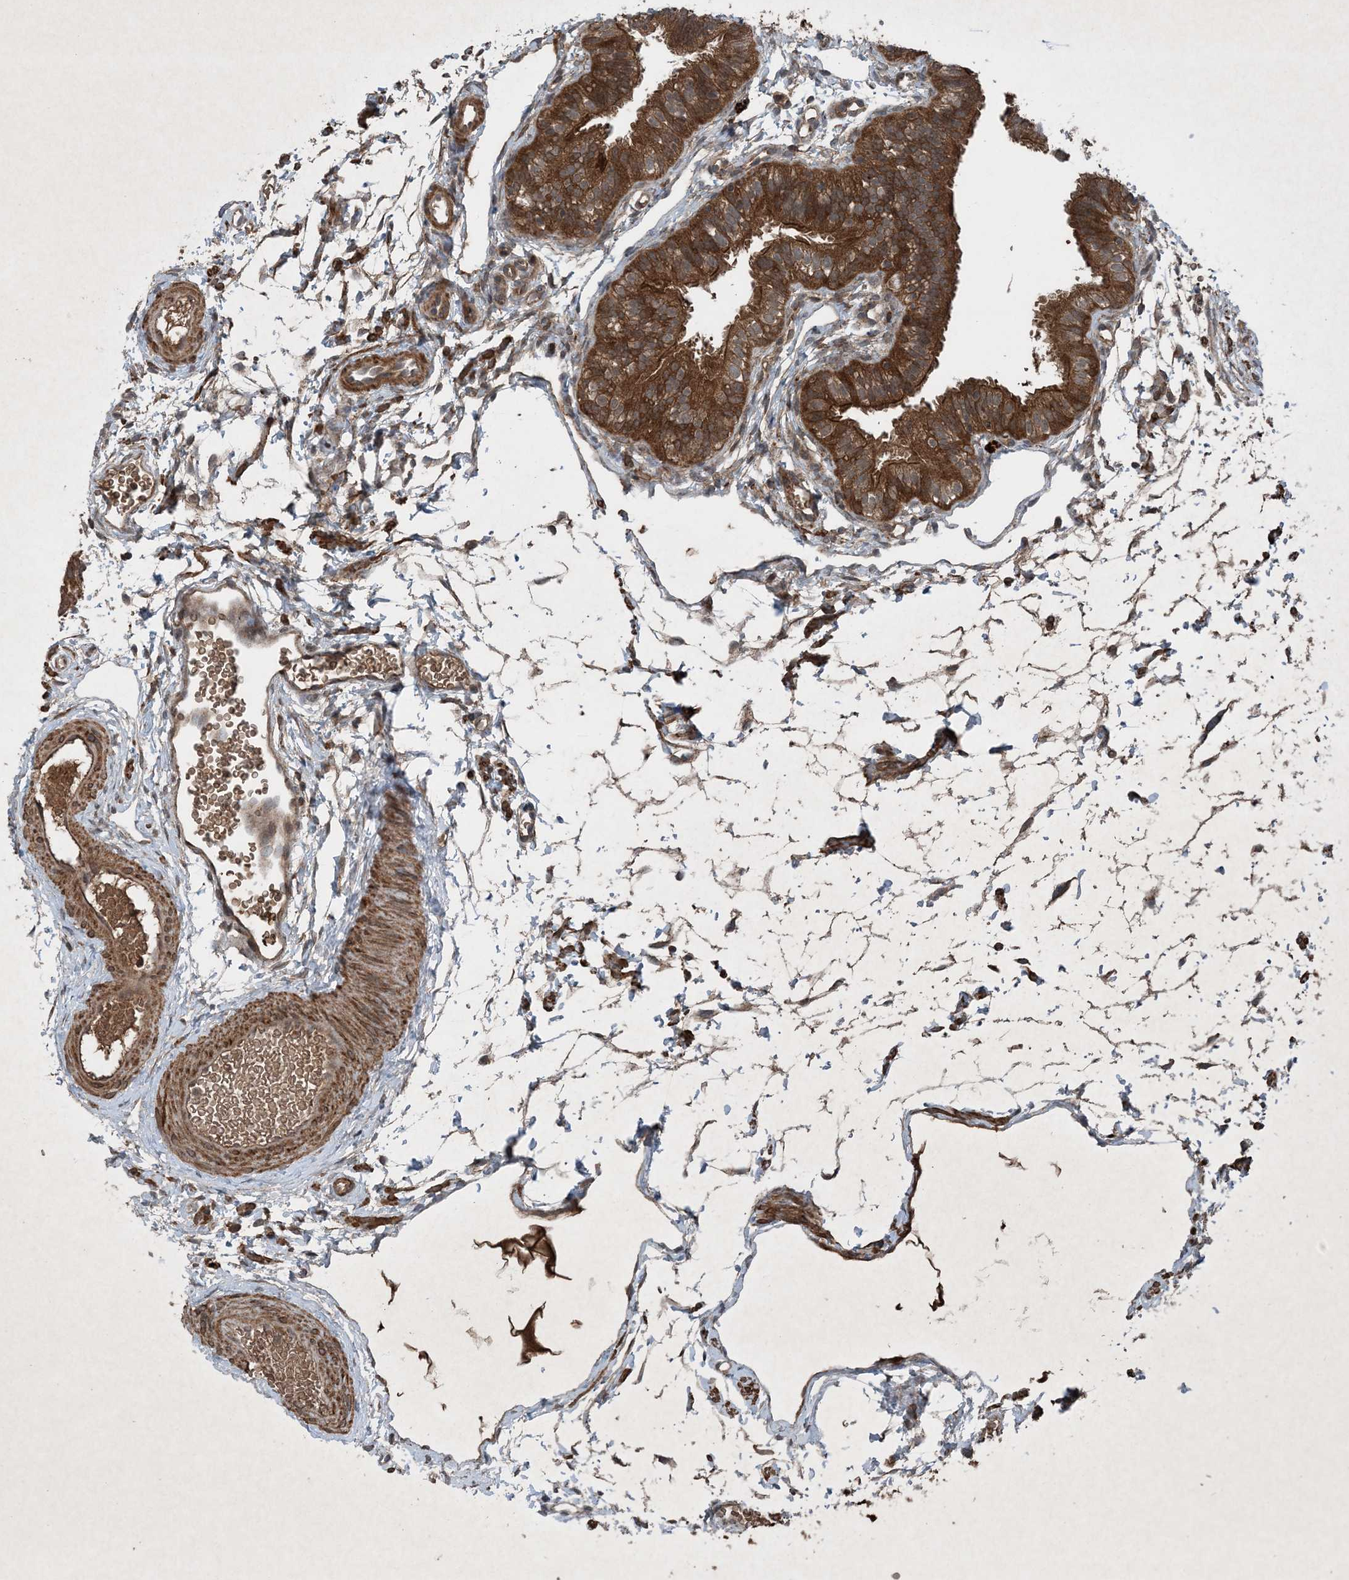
{"staining": {"intensity": "strong", "quantity": ">75%", "location": "cytoplasmic/membranous"}, "tissue": "fallopian tube", "cell_type": "Glandular cells", "image_type": "normal", "snomed": [{"axis": "morphology", "description": "Normal tissue, NOS"}, {"axis": "topography", "description": "Fallopian tube"}], "caption": "This is an image of IHC staining of normal fallopian tube, which shows strong staining in the cytoplasmic/membranous of glandular cells.", "gene": "GNG5", "patient": {"sex": "female", "age": 35}}